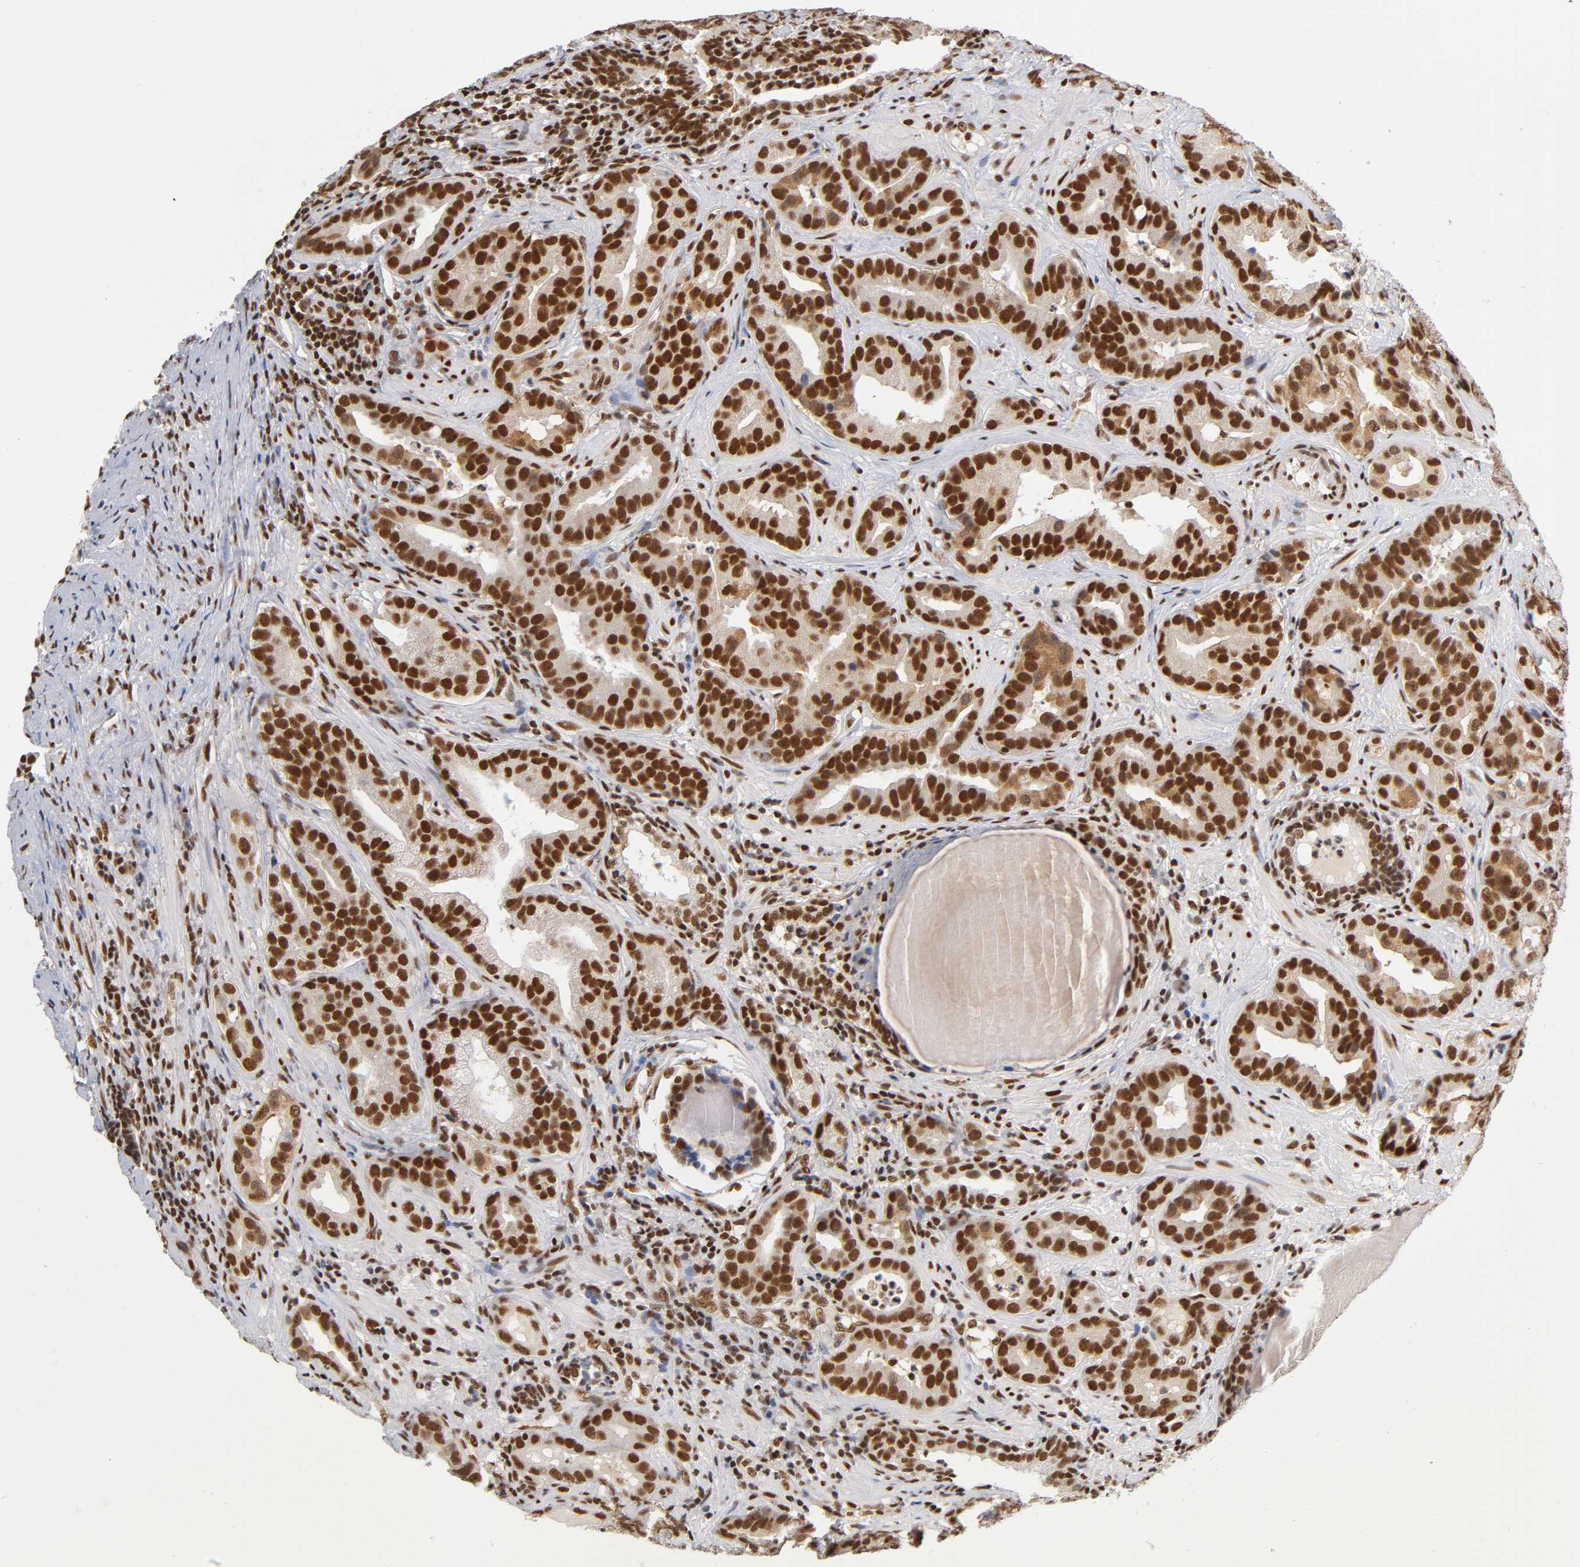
{"staining": {"intensity": "strong", "quantity": ">75%", "location": "nuclear"}, "tissue": "prostate cancer", "cell_type": "Tumor cells", "image_type": "cancer", "snomed": [{"axis": "morphology", "description": "Adenocarcinoma, Low grade"}, {"axis": "topography", "description": "Prostate"}], "caption": "Adenocarcinoma (low-grade) (prostate) stained with a brown dye demonstrates strong nuclear positive staining in approximately >75% of tumor cells.", "gene": "ILKAP", "patient": {"sex": "male", "age": 59}}